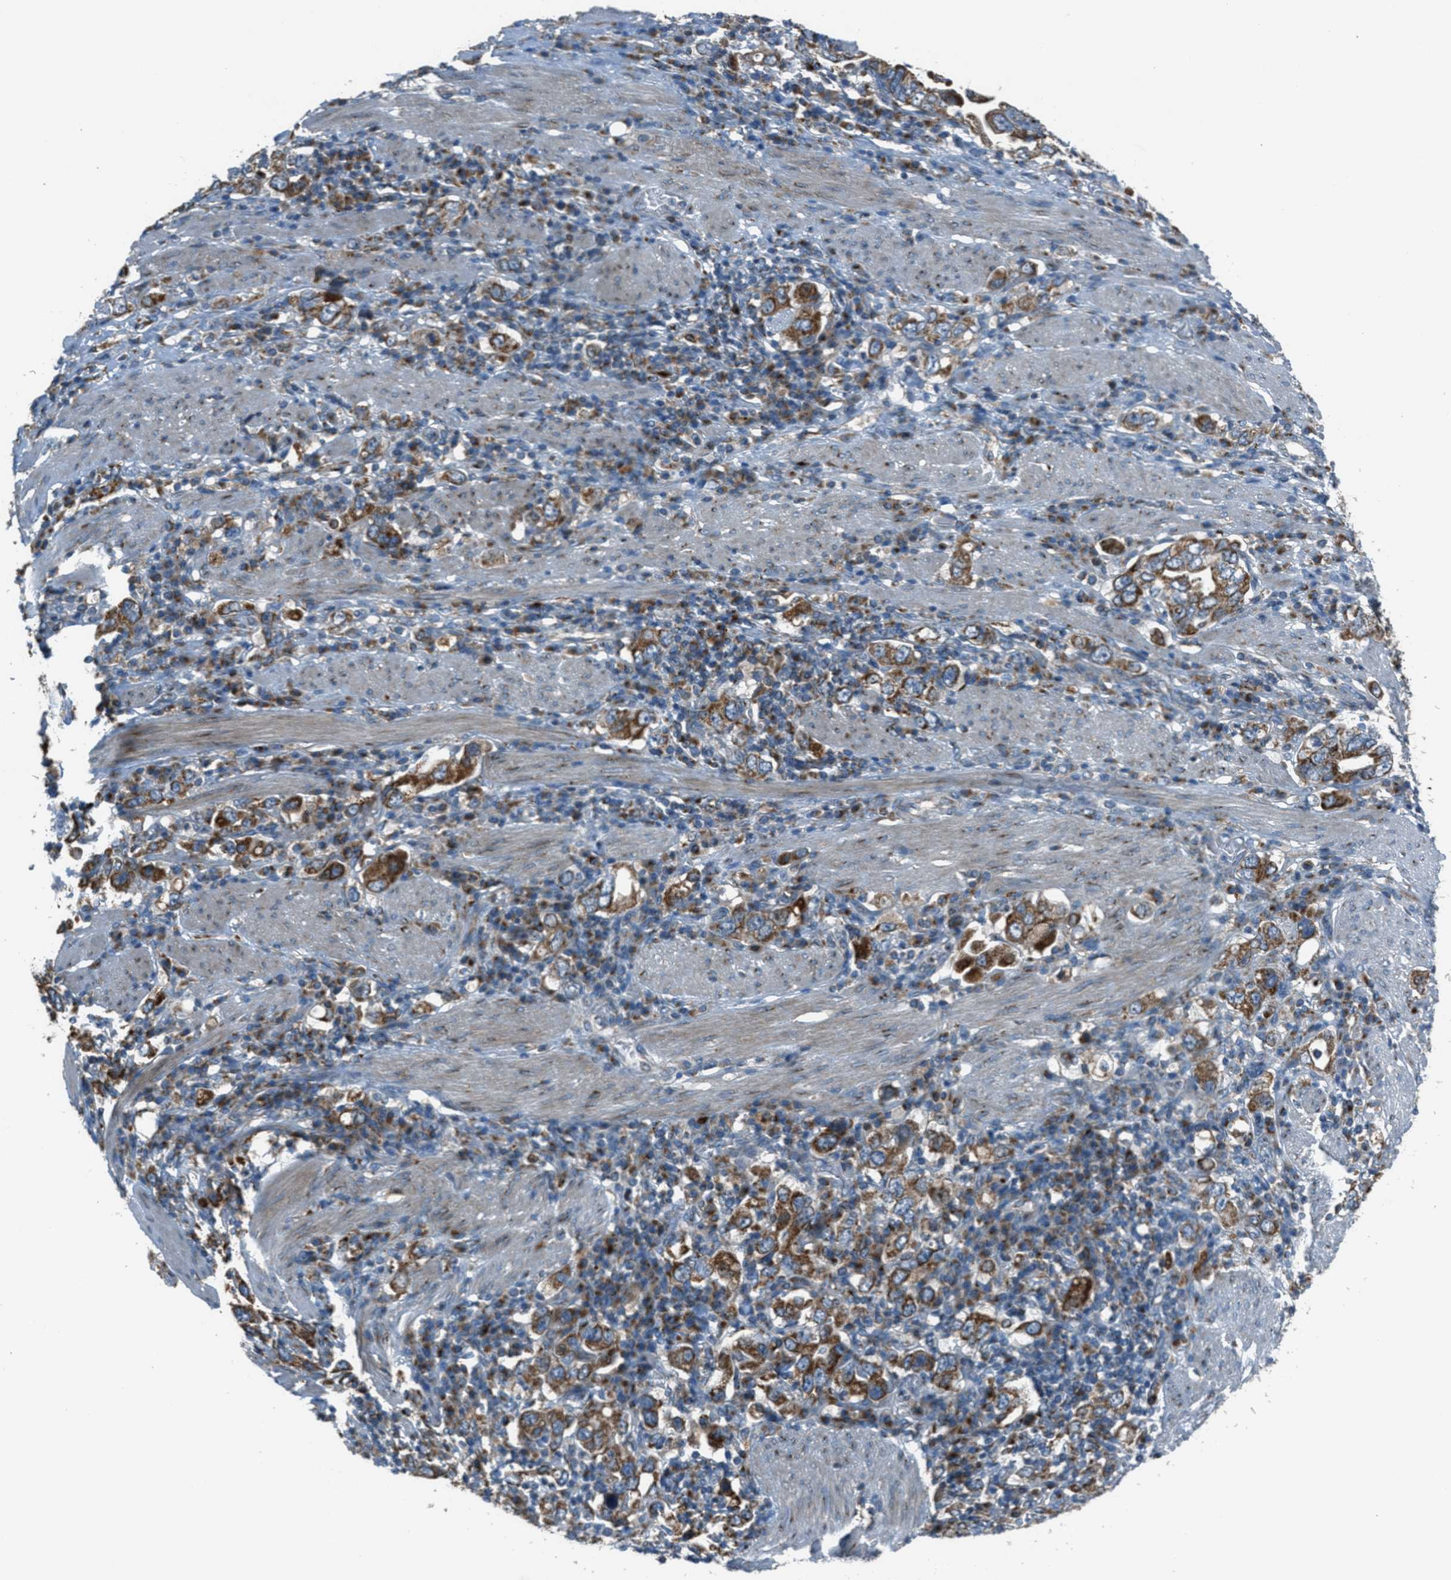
{"staining": {"intensity": "moderate", "quantity": ">75%", "location": "cytoplasmic/membranous"}, "tissue": "stomach cancer", "cell_type": "Tumor cells", "image_type": "cancer", "snomed": [{"axis": "morphology", "description": "Adenocarcinoma, NOS"}, {"axis": "topography", "description": "Stomach, upper"}], "caption": "A brown stain labels moderate cytoplasmic/membranous positivity of a protein in human stomach cancer (adenocarcinoma) tumor cells.", "gene": "BCKDK", "patient": {"sex": "male", "age": 62}}